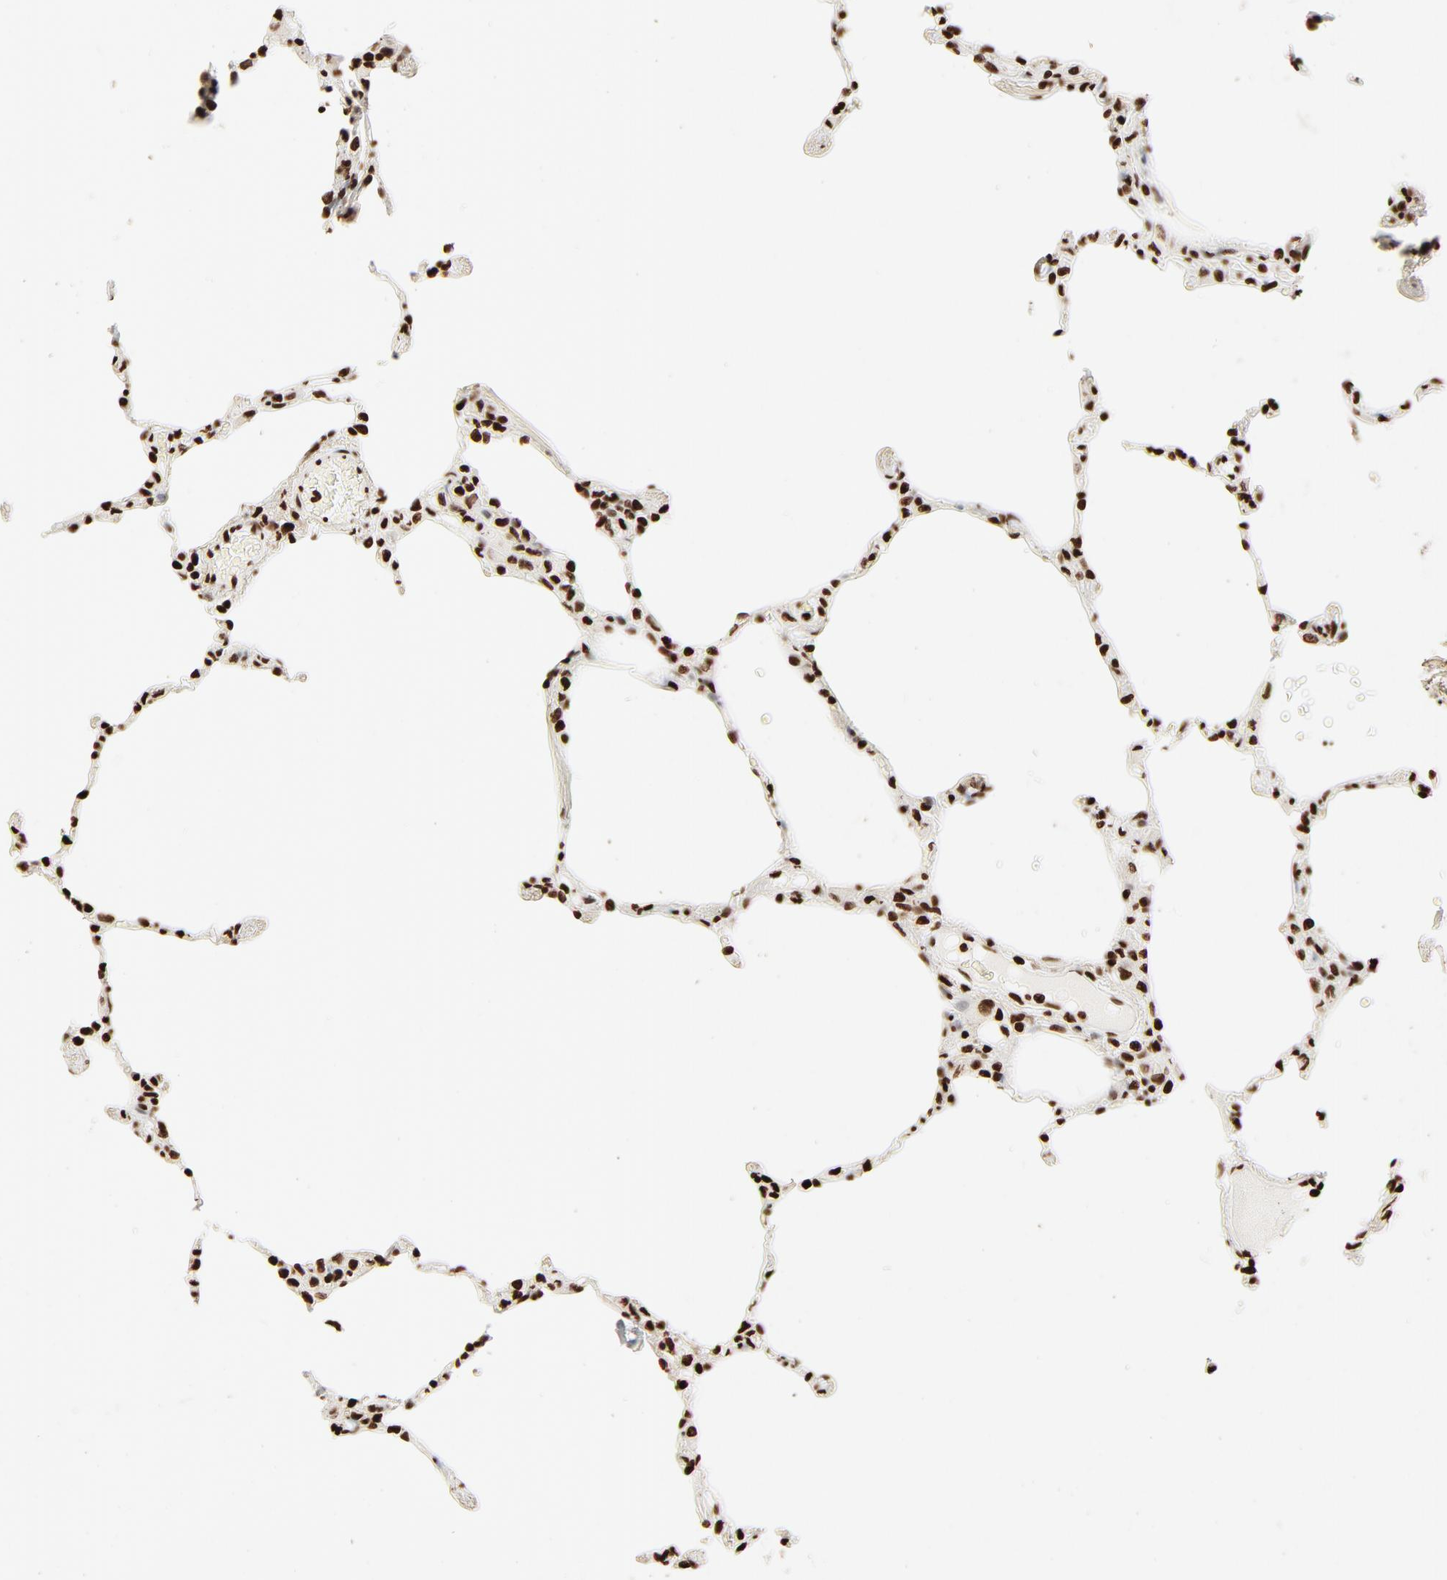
{"staining": {"intensity": "strong", "quantity": ">75%", "location": "nuclear"}, "tissue": "lung", "cell_type": "Alveolar cells", "image_type": "normal", "snomed": [{"axis": "morphology", "description": "Normal tissue, NOS"}, {"axis": "topography", "description": "Lung"}], "caption": "DAB immunohistochemical staining of benign lung shows strong nuclear protein expression in about >75% of alveolar cells. The staining is performed using DAB (3,3'-diaminobenzidine) brown chromogen to label protein expression. The nuclei are counter-stained blue using hematoxylin.", "gene": "HMGB1", "patient": {"sex": "female", "age": 49}}